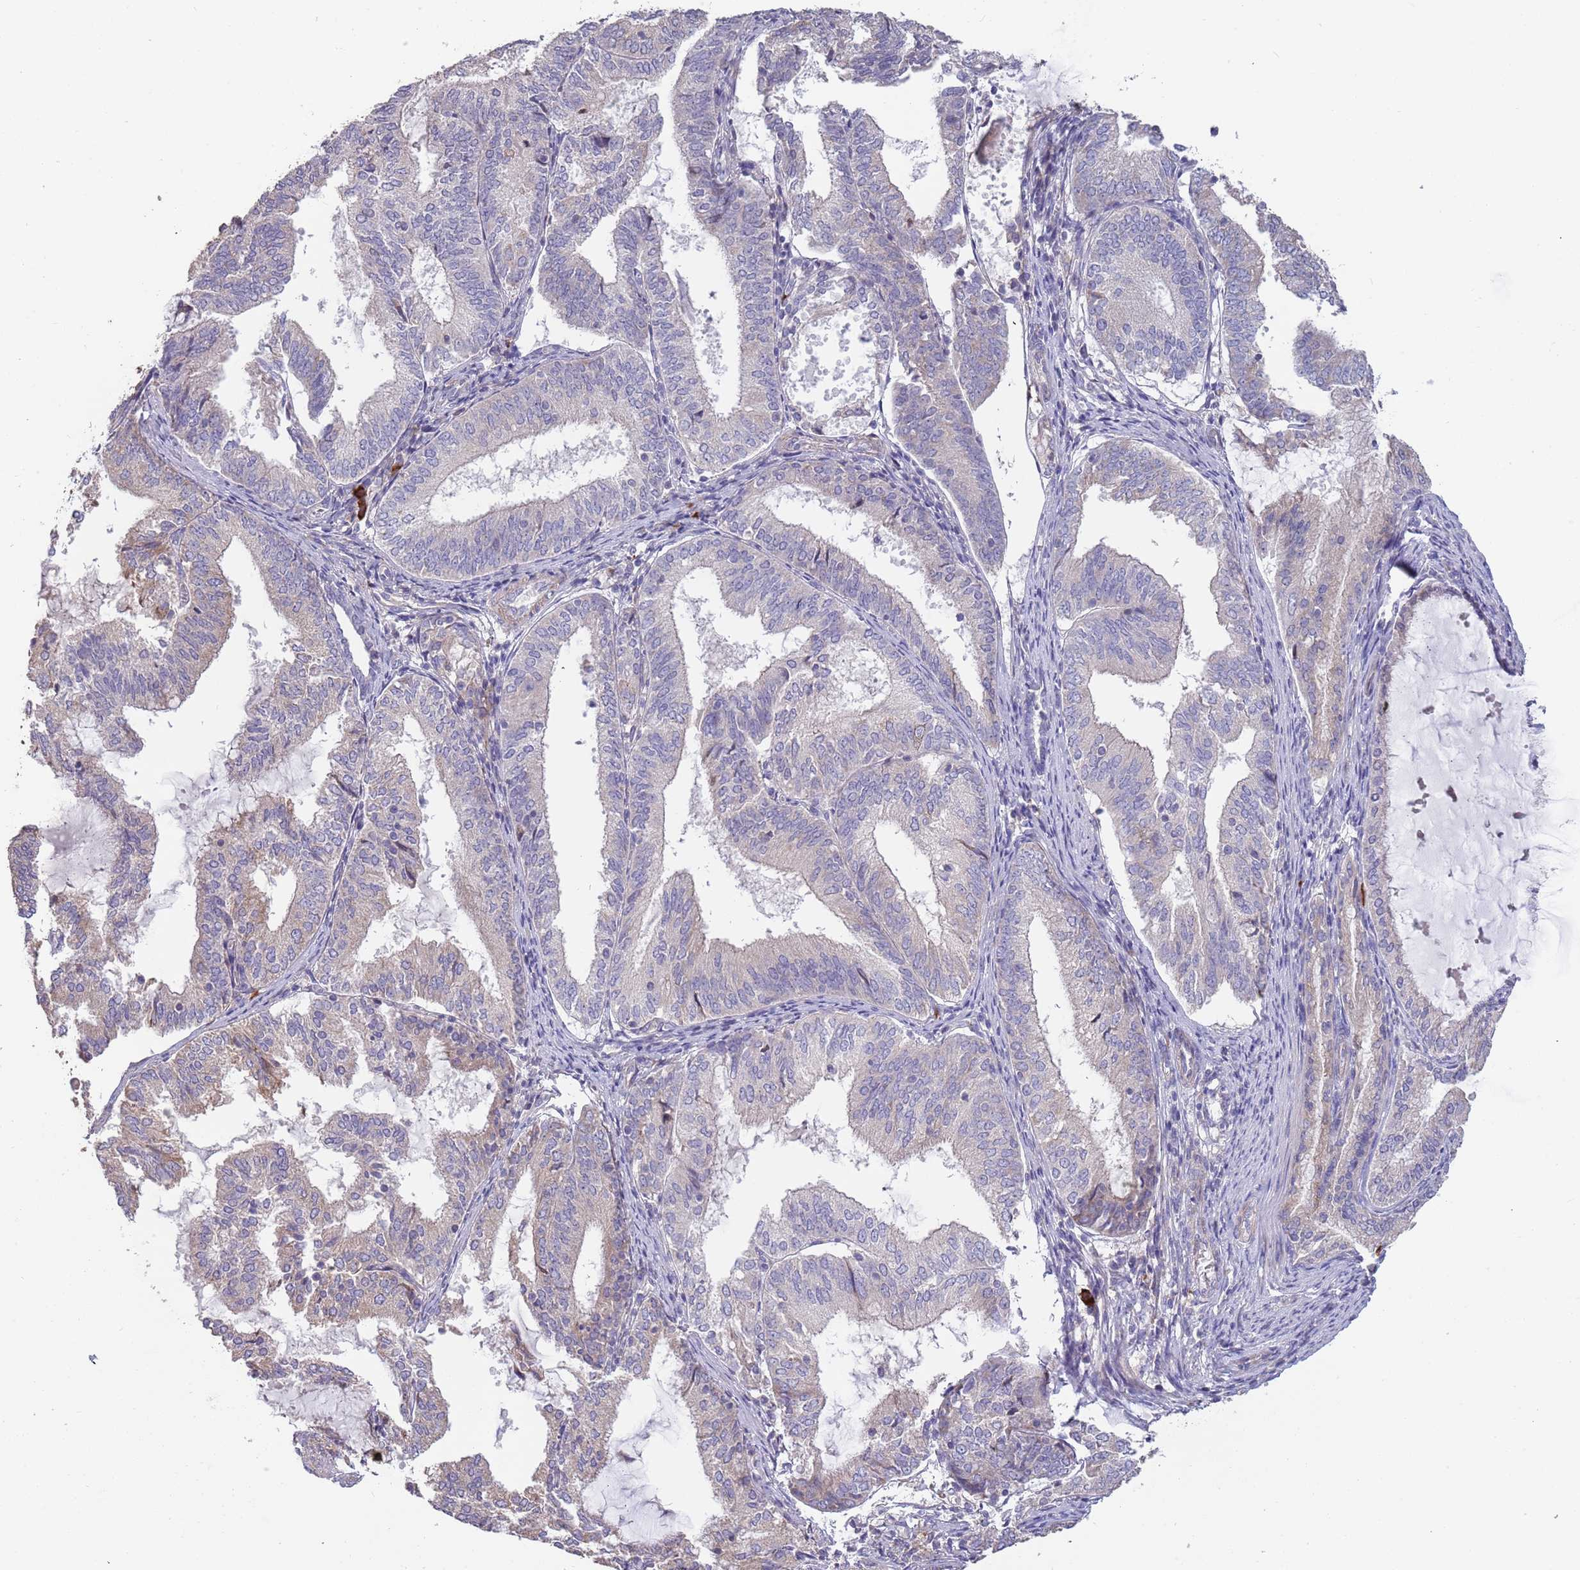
{"staining": {"intensity": "weak", "quantity": "<25%", "location": "cytoplasmic/membranous"}, "tissue": "endometrial cancer", "cell_type": "Tumor cells", "image_type": "cancer", "snomed": [{"axis": "morphology", "description": "Adenocarcinoma, NOS"}, {"axis": "topography", "description": "Endometrium"}], "caption": "This histopathology image is of endometrial cancer (adenocarcinoma) stained with immunohistochemistry to label a protein in brown with the nuclei are counter-stained blue. There is no positivity in tumor cells.", "gene": "SUSD1", "patient": {"sex": "female", "age": 81}}